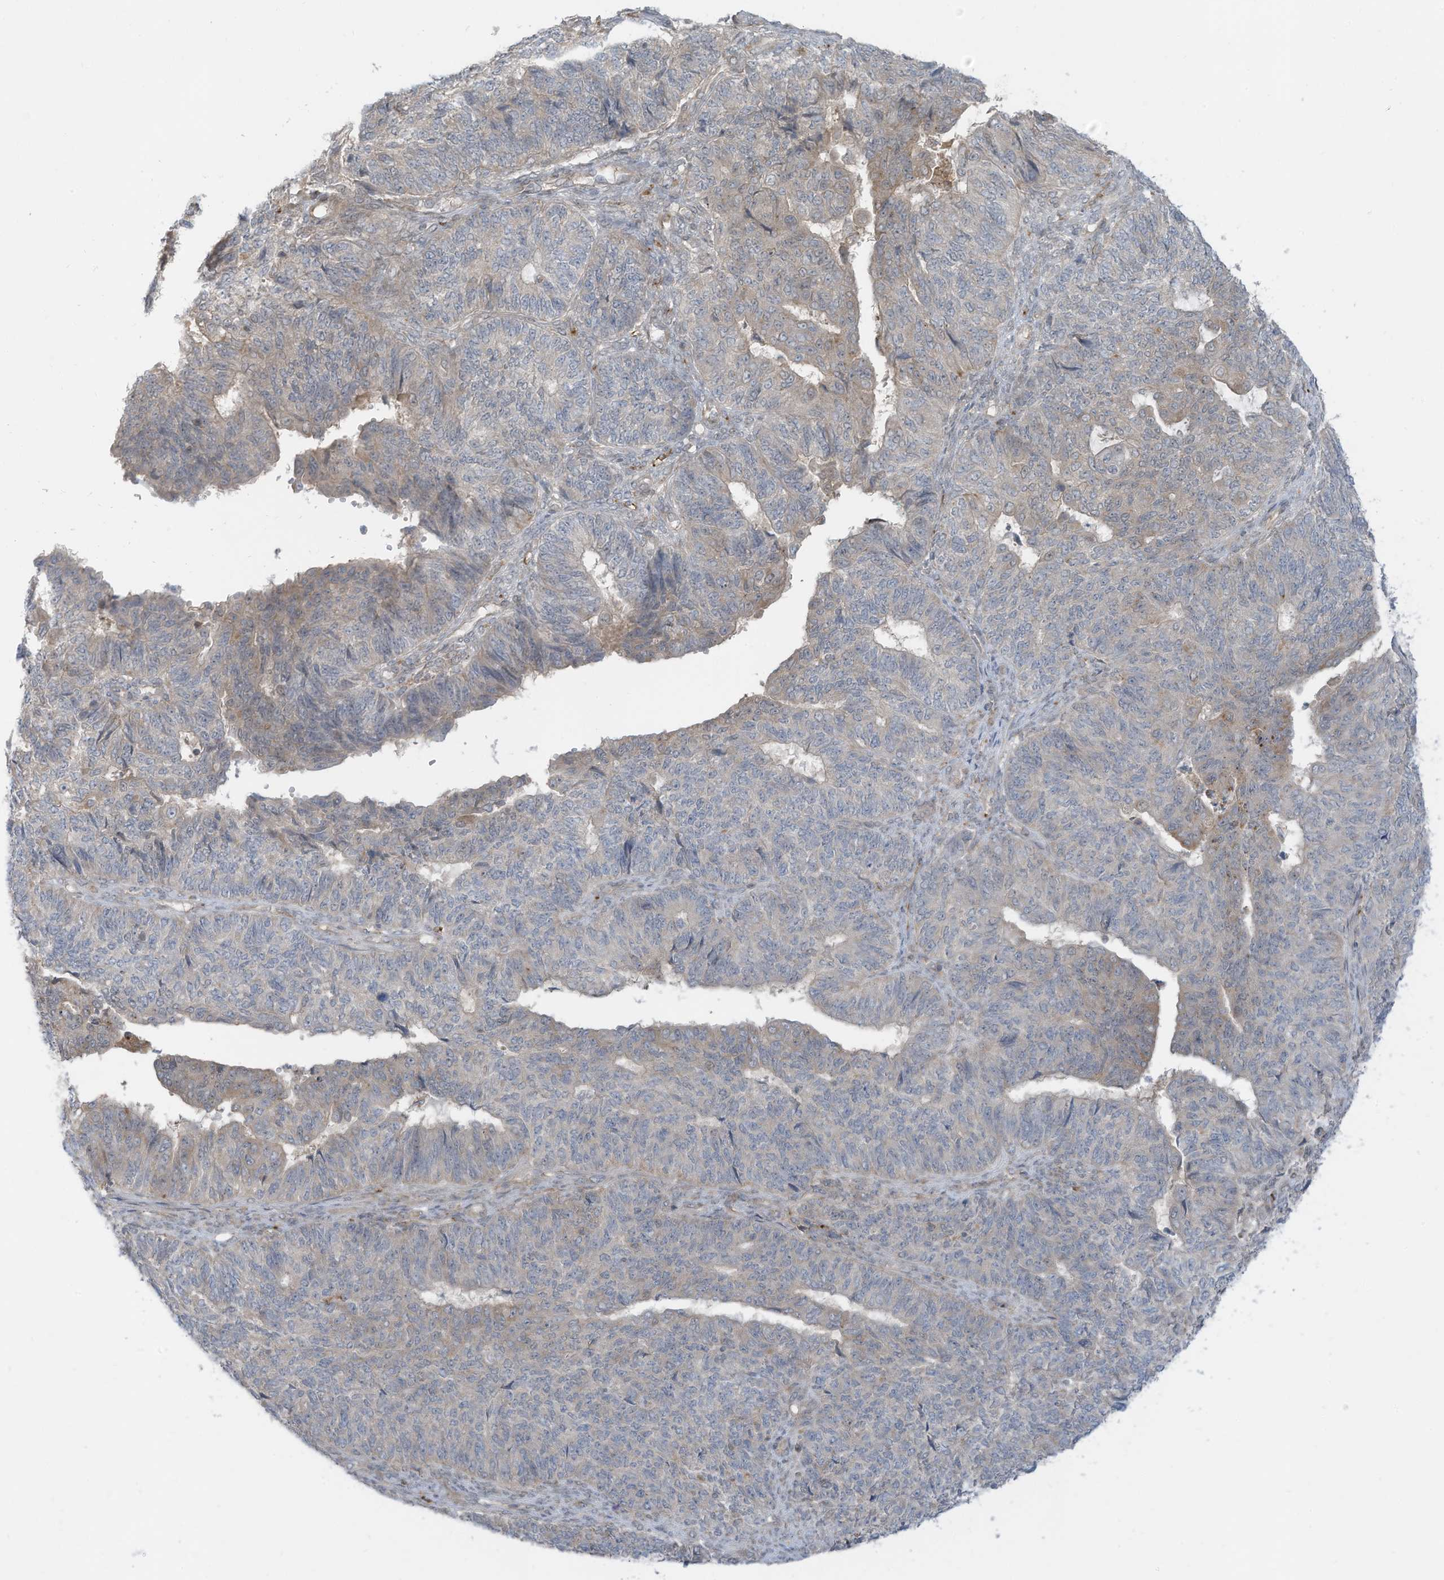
{"staining": {"intensity": "weak", "quantity": "<25%", "location": "cytoplasmic/membranous"}, "tissue": "endometrial cancer", "cell_type": "Tumor cells", "image_type": "cancer", "snomed": [{"axis": "morphology", "description": "Adenocarcinoma, NOS"}, {"axis": "topography", "description": "Endometrium"}], "caption": "Tumor cells show no significant staining in endometrial cancer (adenocarcinoma).", "gene": "DZIP3", "patient": {"sex": "female", "age": 32}}